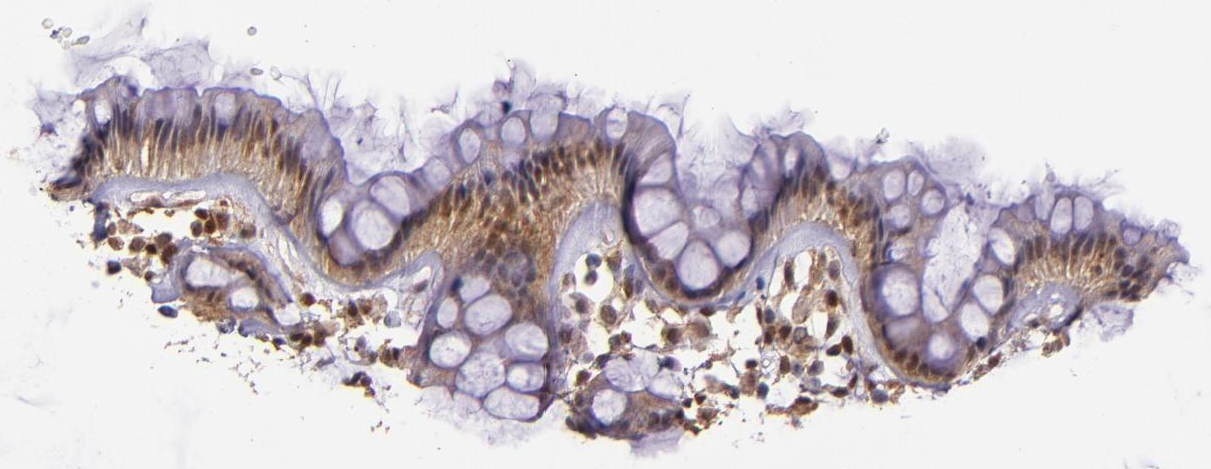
{"staining": {"intensity": "moderate", "quantity": ">75%", "location": "cytoplasmic/membranous,nuclear"}, "tissue": "rectum", "cell_type": "Glandular cells", "image_type": "normal", "snomed": [{"axis": "morphology", "description": "Normal tissue, NOS"}, {"axis": "topography", "description": "Rectum"}], "caption": "A micrograph of human rectum stained for a protein demonstrates moderate cytoplasmic/membranous,nuclear brown staining in glandular cells.", "gene": "STAT6", "patient": {"sex": "female", "age": 66}}